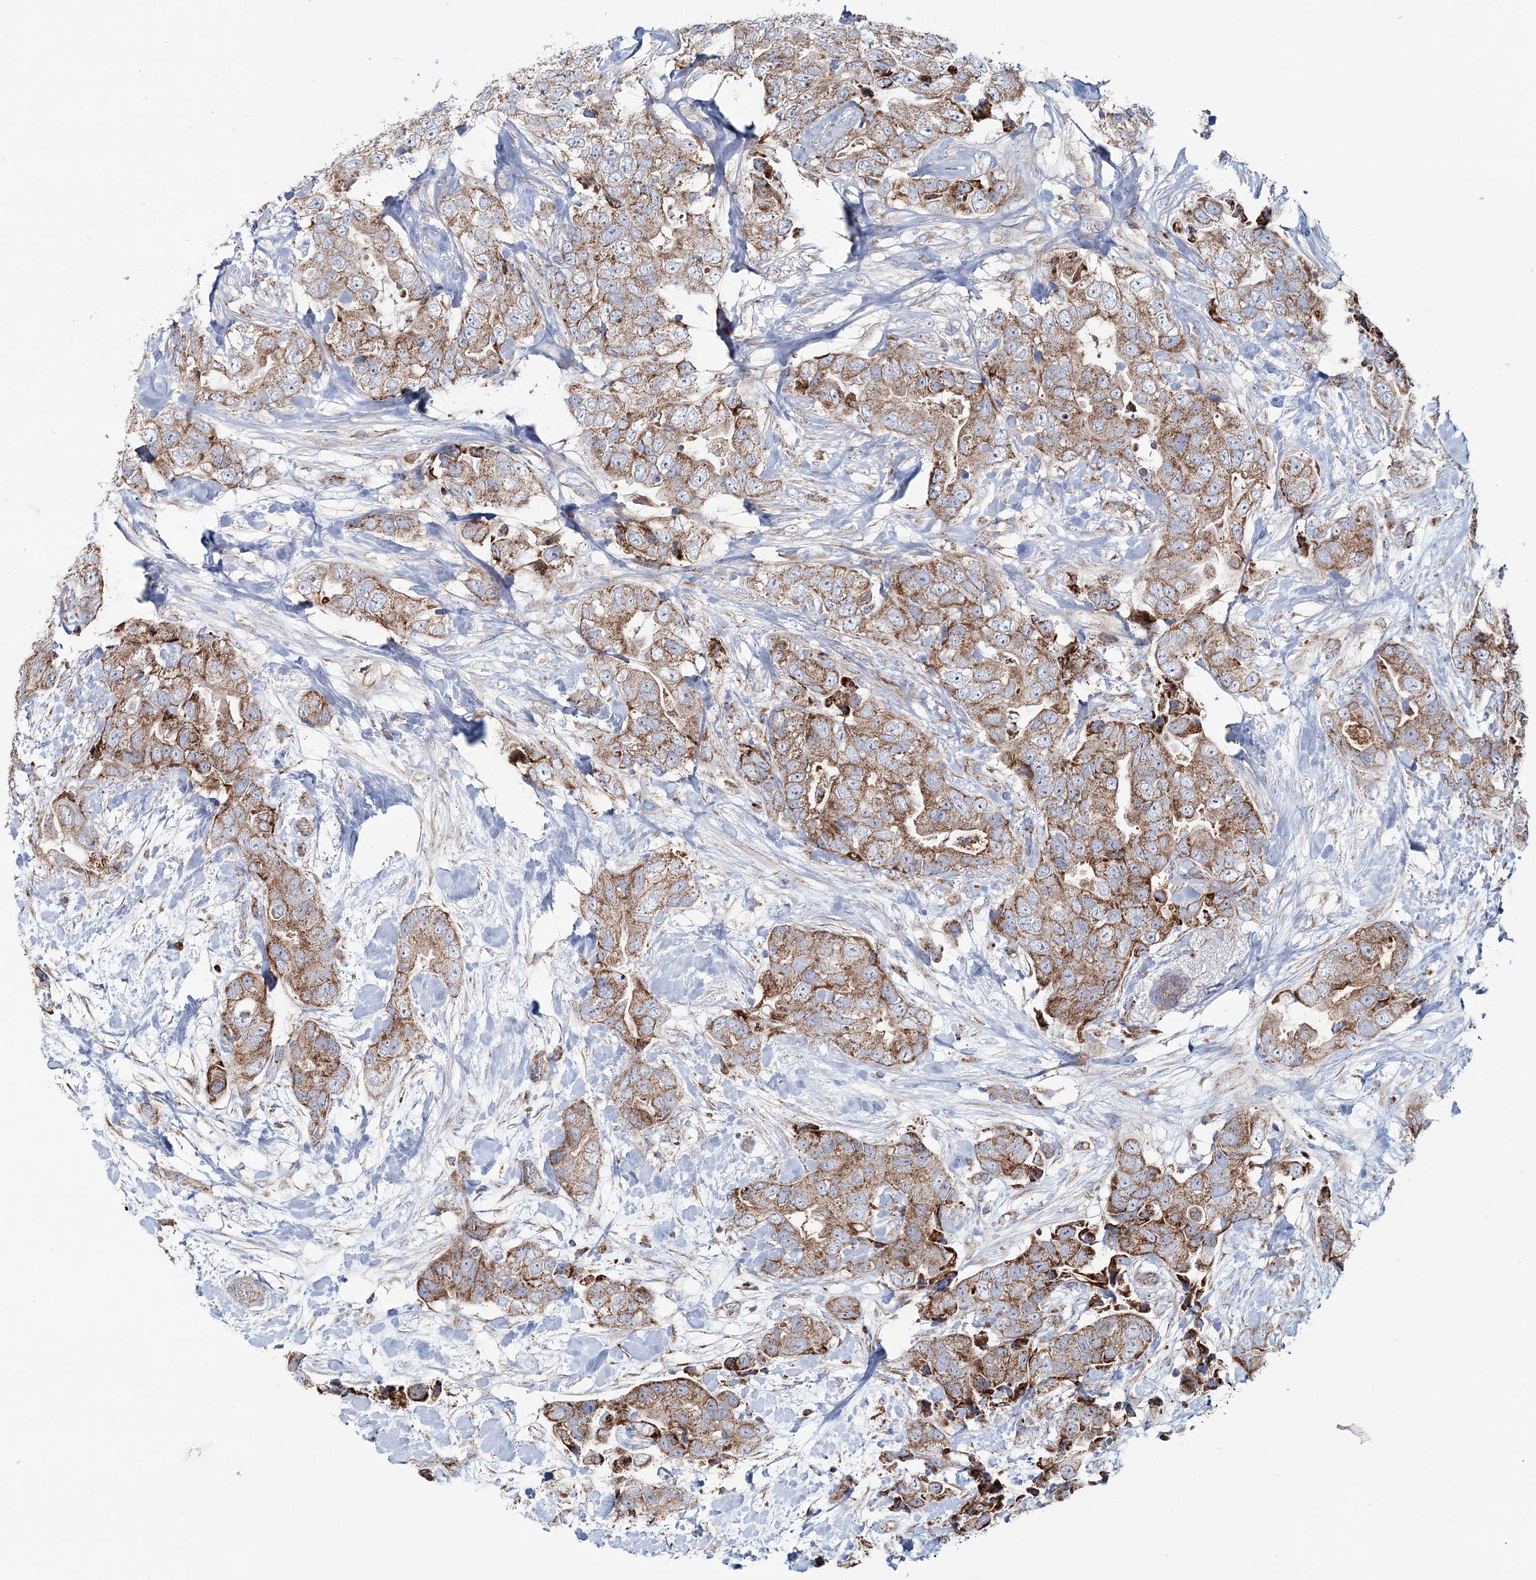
{"staining": {"intensity": "moderate", "quantity": ">75%", "location": "cytoplasmic/membranous"}, "tissue": "breast cancer", "cell_type": "Tumor cells", "image_type": "cancer", "snomed": [{"axis": "morphology", "description": "Duct carcinoma"}, {"axis": "topography", "description": "Breast"}], "caption": "A photomicrograph showing moderate cytoplasmic/membranous expression in about >75% of tumor cells in infiltrating ductal carcinoma (breast), as visualized by brown immunohistochemical staining.", "gene": "ARHGAP6", "patient": {"sex": "female", "age": 62}}